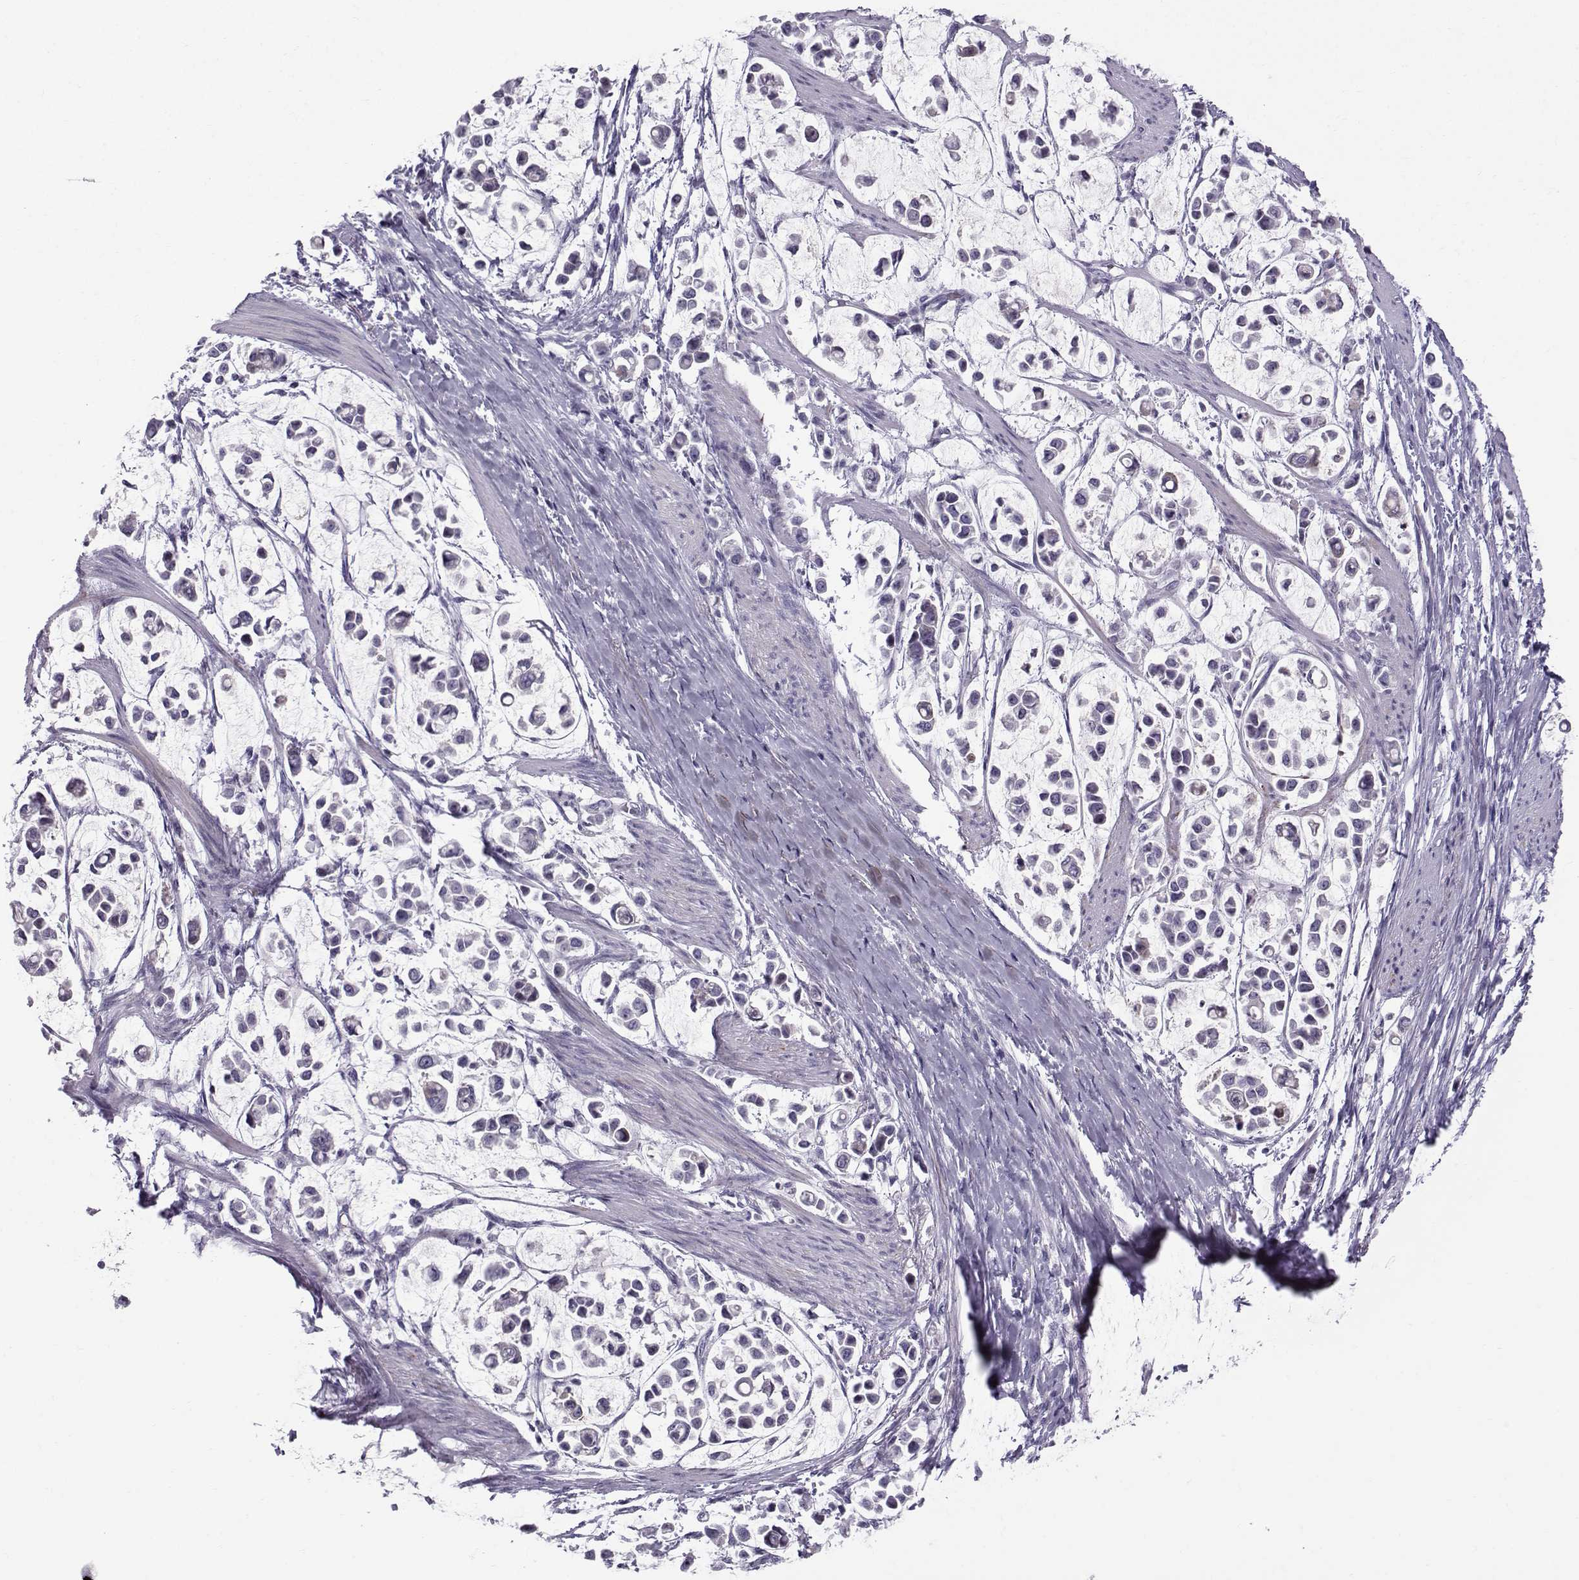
{"staining": {"intensity": "negative", "quantity": "none", "location": "none"}, "tissue": "stomach cancer", "cell_type": "Tumor cells", "image_type": "cancer", "snomed": [{"axis": "morphology", "description": "Adenocarcinoma, NOS"}, {"axis": "topography", "description": "Stomach"}], "caption": "Human stomach cancer stained for a protein using IHC demonstrates no positivity in tumor cells.", "gene": "DMRT3", "patient": {"sex": "male", "age": 82}}